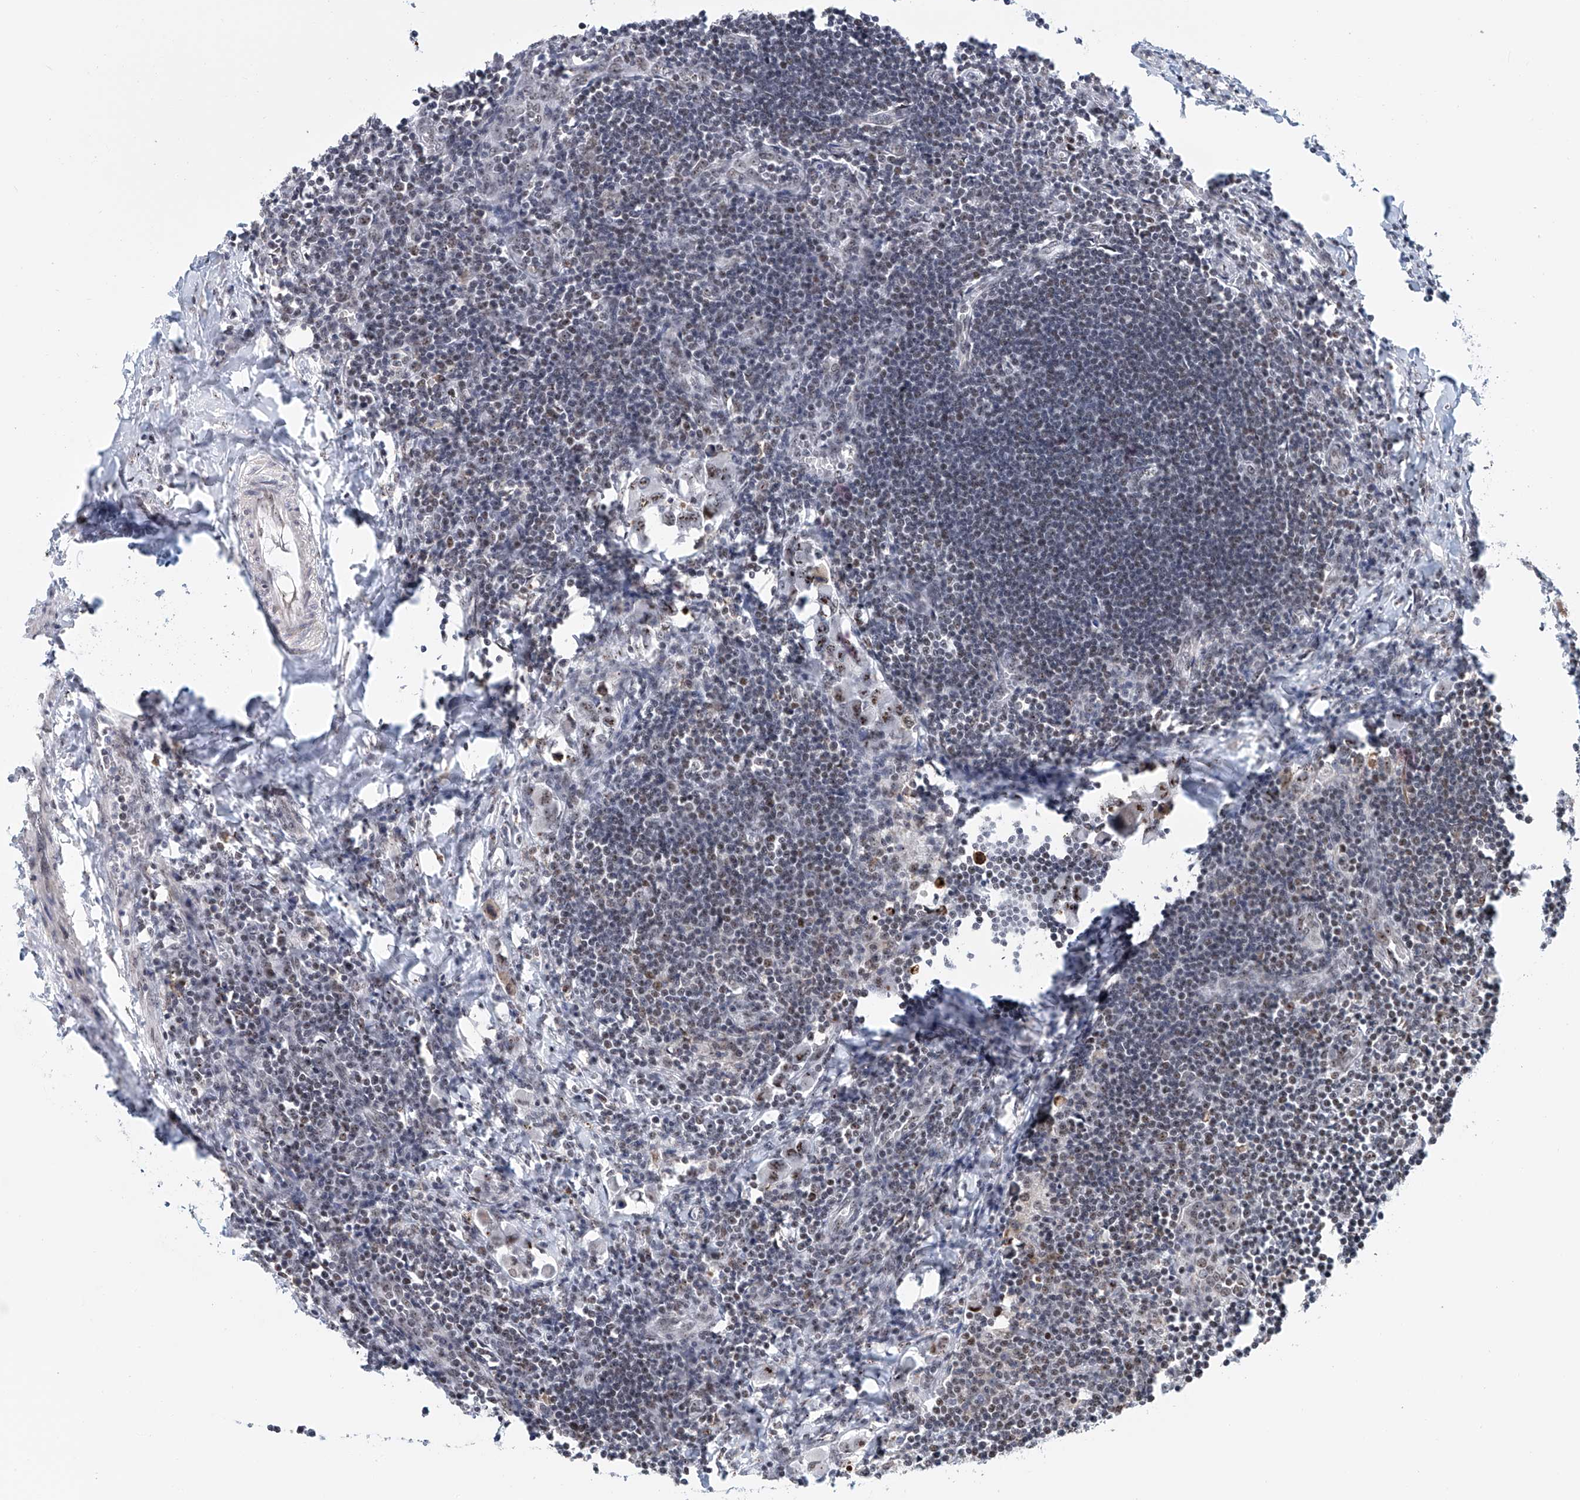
{"staining": {"intensity": "moderate", "quantity": "25%-75%", "location": "nuclear"}, "tissue": "lymph node", "cell_type": "Germinal center cells", "image_type": "normal", "snomed": [{"axis": "morphology", "description": "Normal tissue, NOS"}, {"axis": "morphology", "description": "Malignant melanoma, Metastatic site"}, {"axis": "topography", "description": "Lymph node"}], "caption": "Lymph node stained with DAB (3,3'-diaminobenzidine) immunohistochemistry (IHC) demonstrates medium levels of moderate nuclear positivity in about 25%-75% of germinal center cells.", "gene": "PRUNE2", "patient": {"sex": "male", "age": 41}}